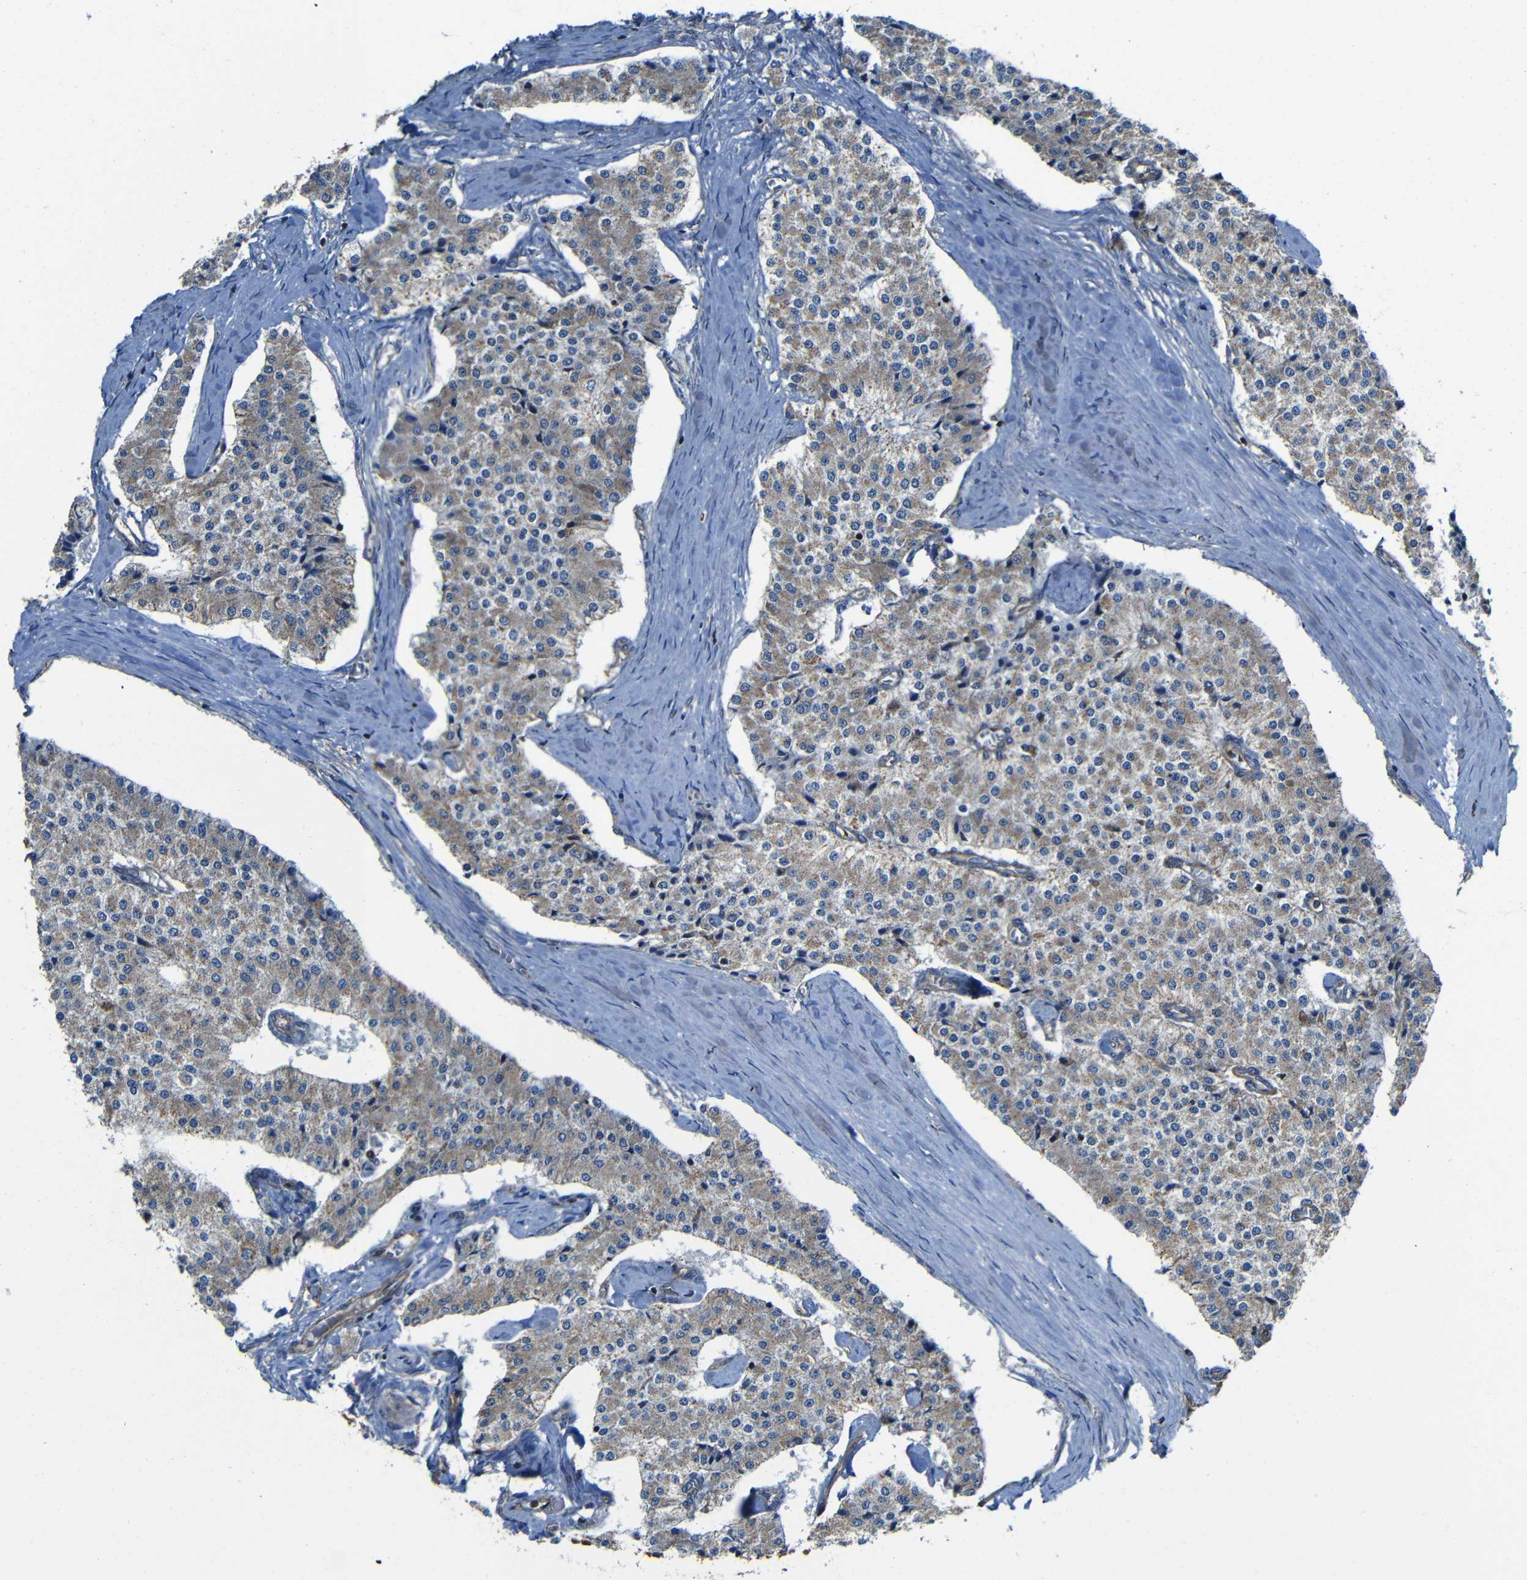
{"staining": {"intensity": "weak", "quantity": ">75%", "location": "cytoplasmic/membranous"}, "tissue": "carcinoid", "cell_type": "Tumor cells", "image_type": "cancer", "snomed": [{"axis": "morphology", "description": "Carcinoid, malignant, NOS"}, {"axis": "topography", "description": "Colon"}], "caption": "Protein expression analysis of carcinoid reveals weak cytoplasmic/membranous staining in about >75% of tumor cells.", "gene": "PTCH1", "patient": {"sex": "female", "age": 52}}